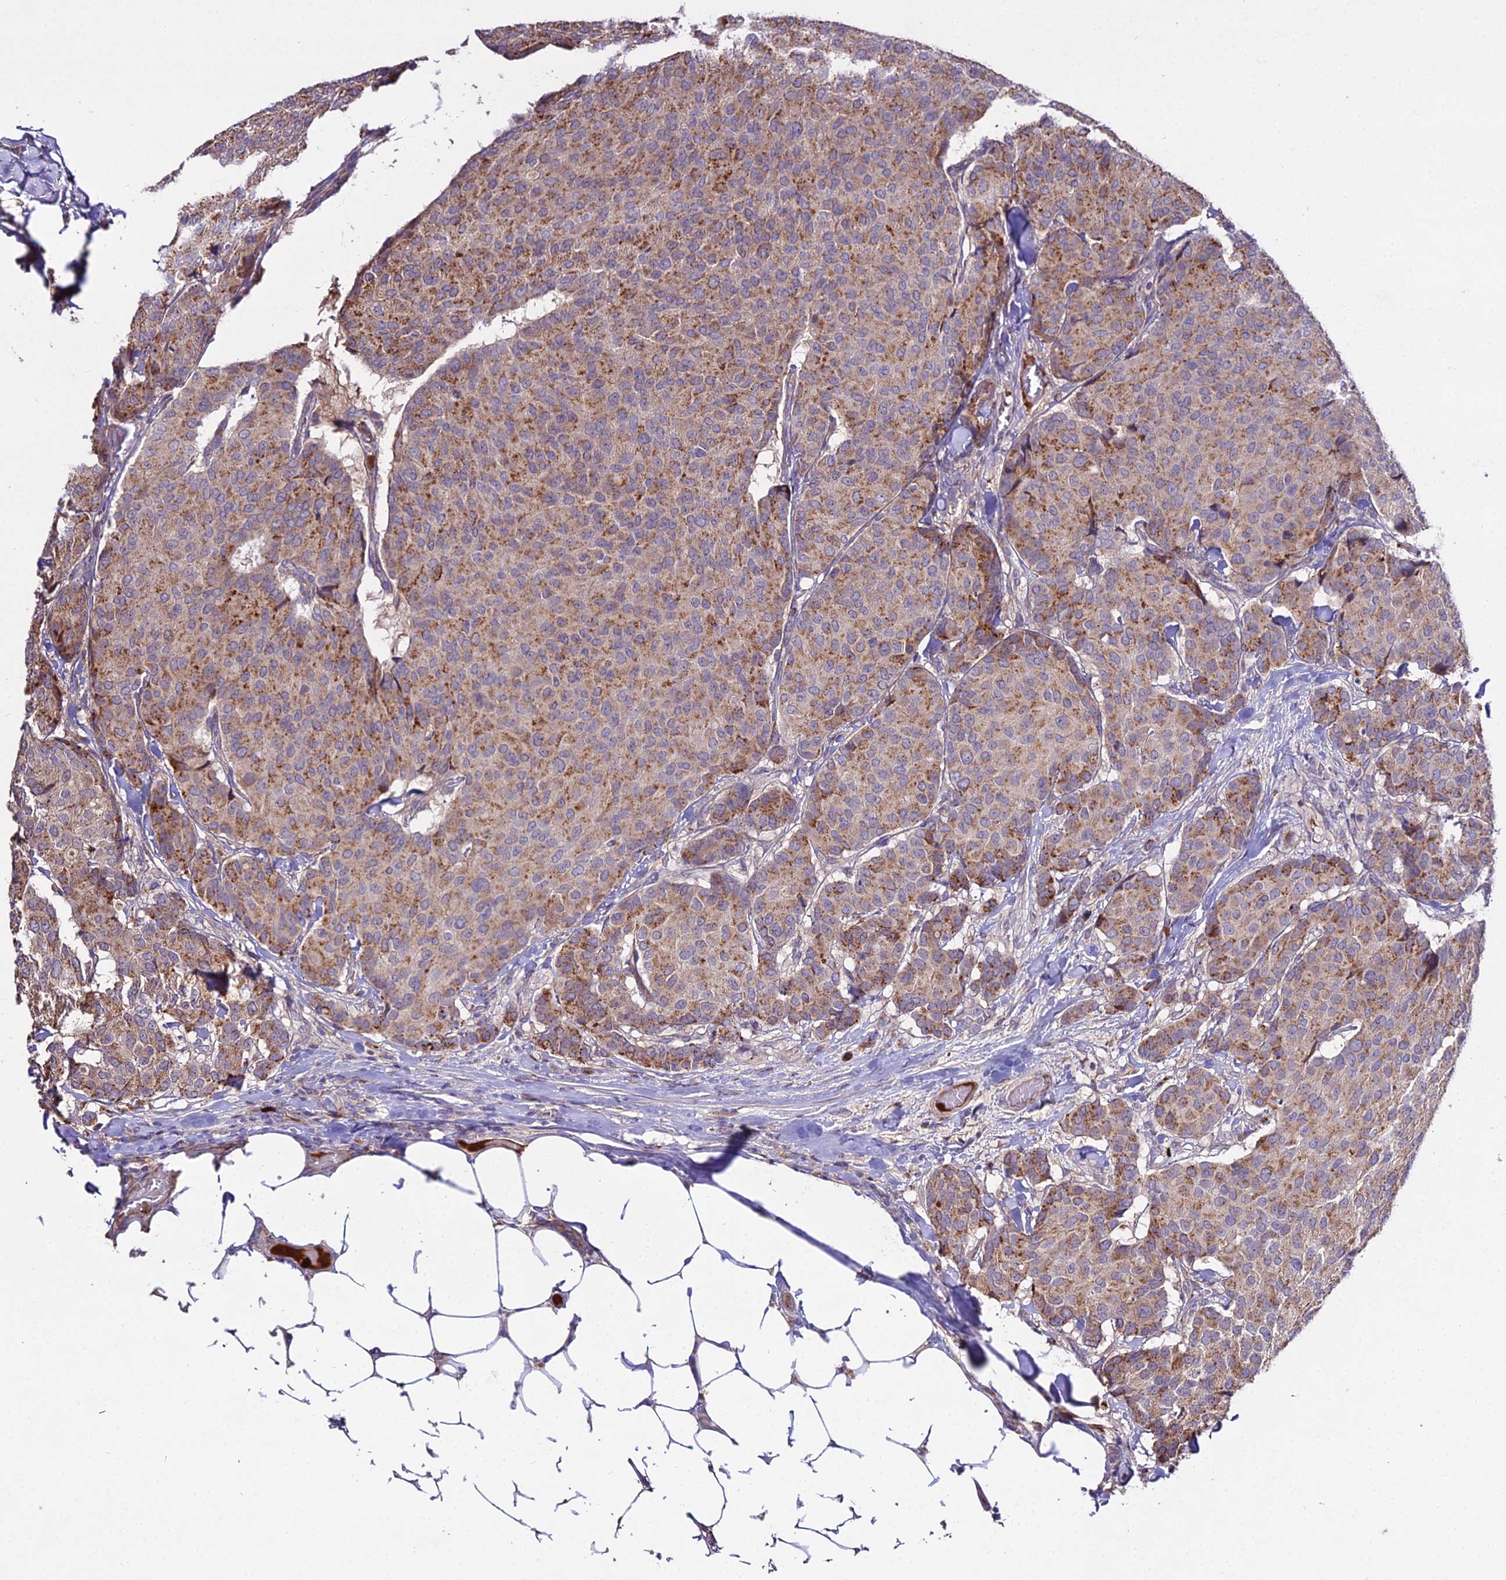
{"staining": {"intensity": "moderate", "quantity": ">75%", "location": "cytoplasmic/membranous"}, "tissue": "breast cancer", "cell_type": "Tumor cells", "image_type": "cancer", "snomed": [{"axis": "morphology", "description": "Duct carcinoma"}, {"axis": "topography", "description": "Breast"}], "caption": "Protein staining of breast cancer (intraductal carcinoma) tissue shows moderate cytoplasmic/membranous positivity in approximately >75% of tumor cells.", "gene": "EID2", "patient": {"sex": "female", "age": 75}}